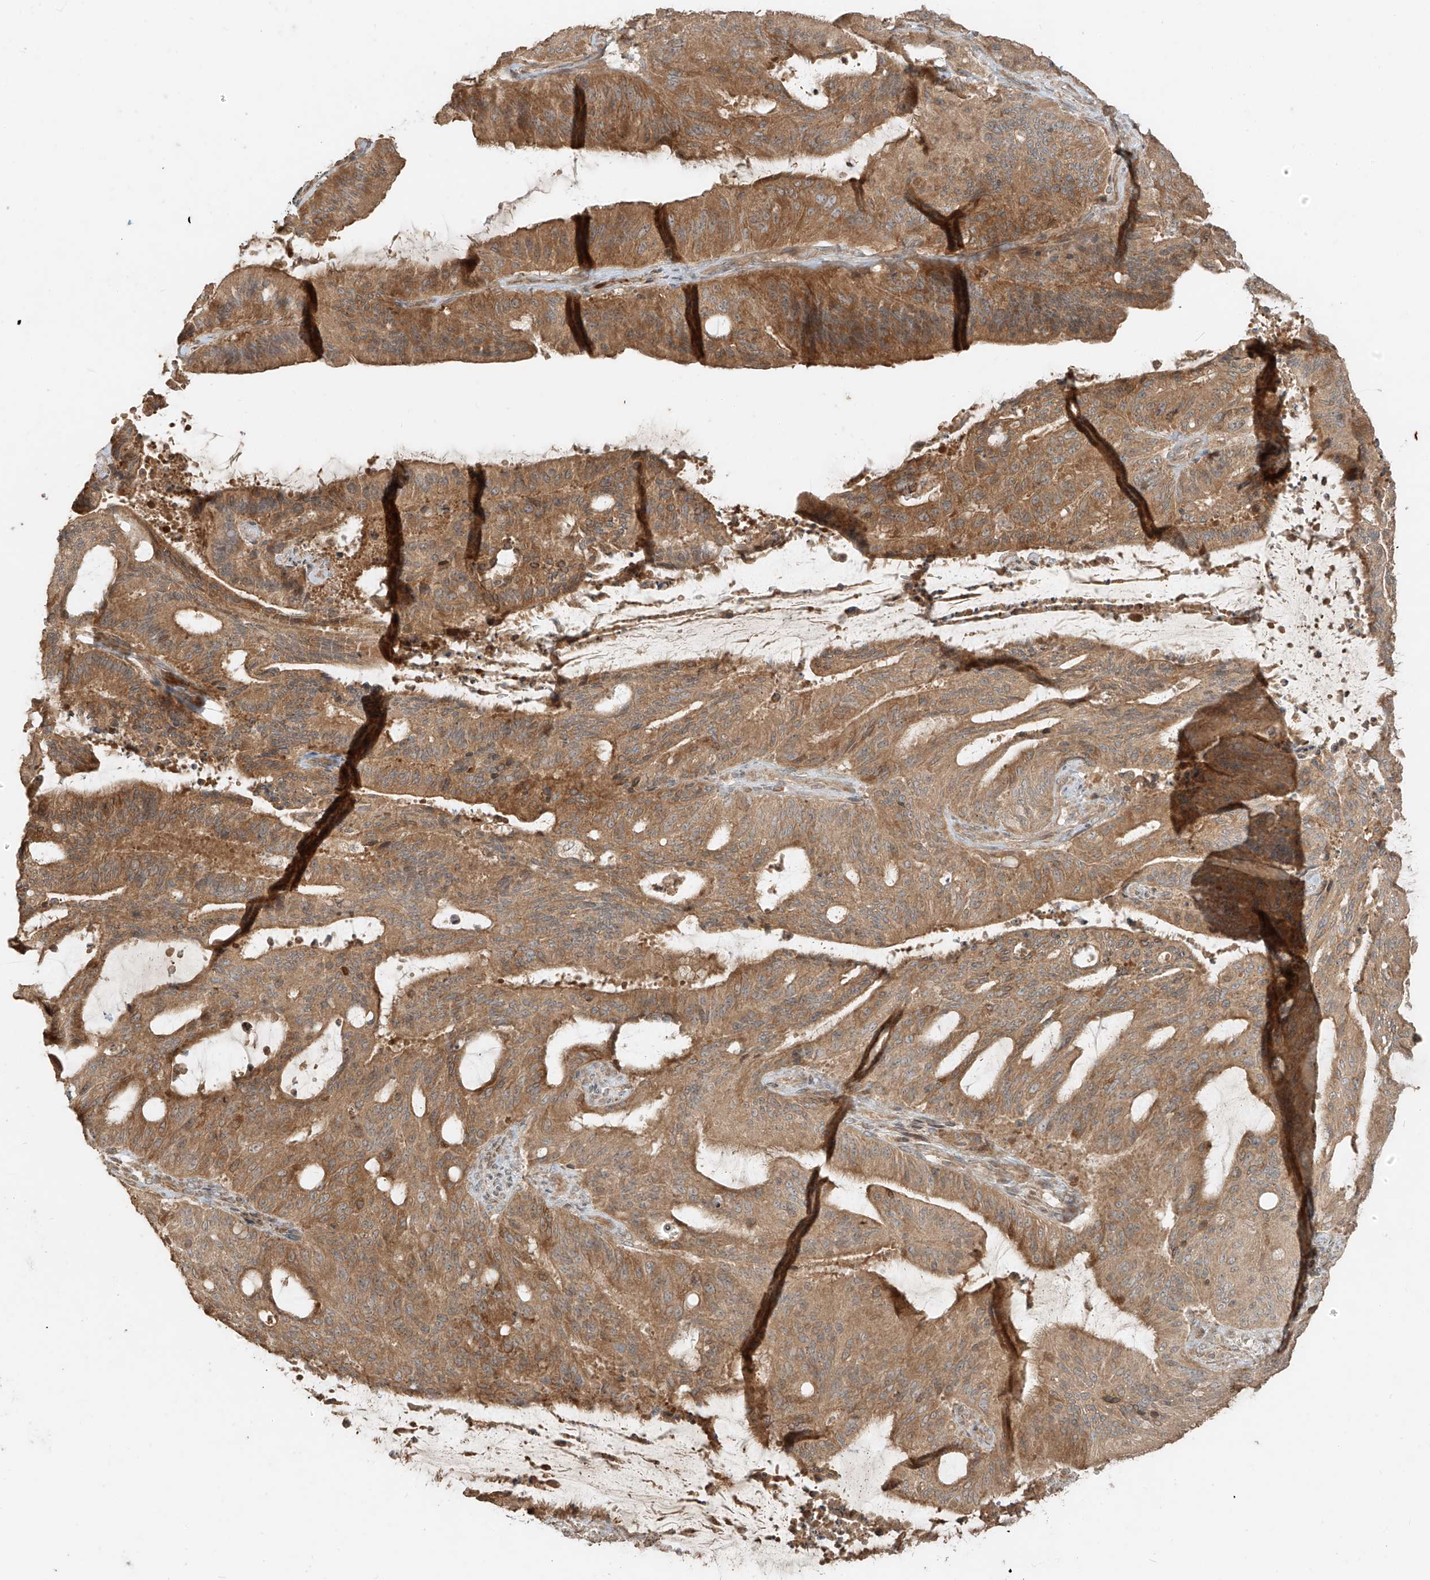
{"staining": {"intensity": "moderate", "quantity": ">75%", "location": "cytoplasmic/membranous"}, "tissue": "liver cancer", "cell_type": "Tumor cells", "image_type": "cancer", "snomed": [{"axis": "morphology", "description": "Normal tissue, NOS"}, {"axis": "morphology", "description": "Cholangiocarcinoma"}, {"axis": "topography", "description": "Liver"}, {"axis": "topography", "description": "Peripheral nerve tissue"}], "caption": "IHC image of liver cancer stained for a protein (brown), which demonstrates medium levels of moderate cytoplasmic/membranous staining in approximately >75% of tumor cells.", "gene": "ANKZF1", "patient": {"sex": "female", "age": 73}}